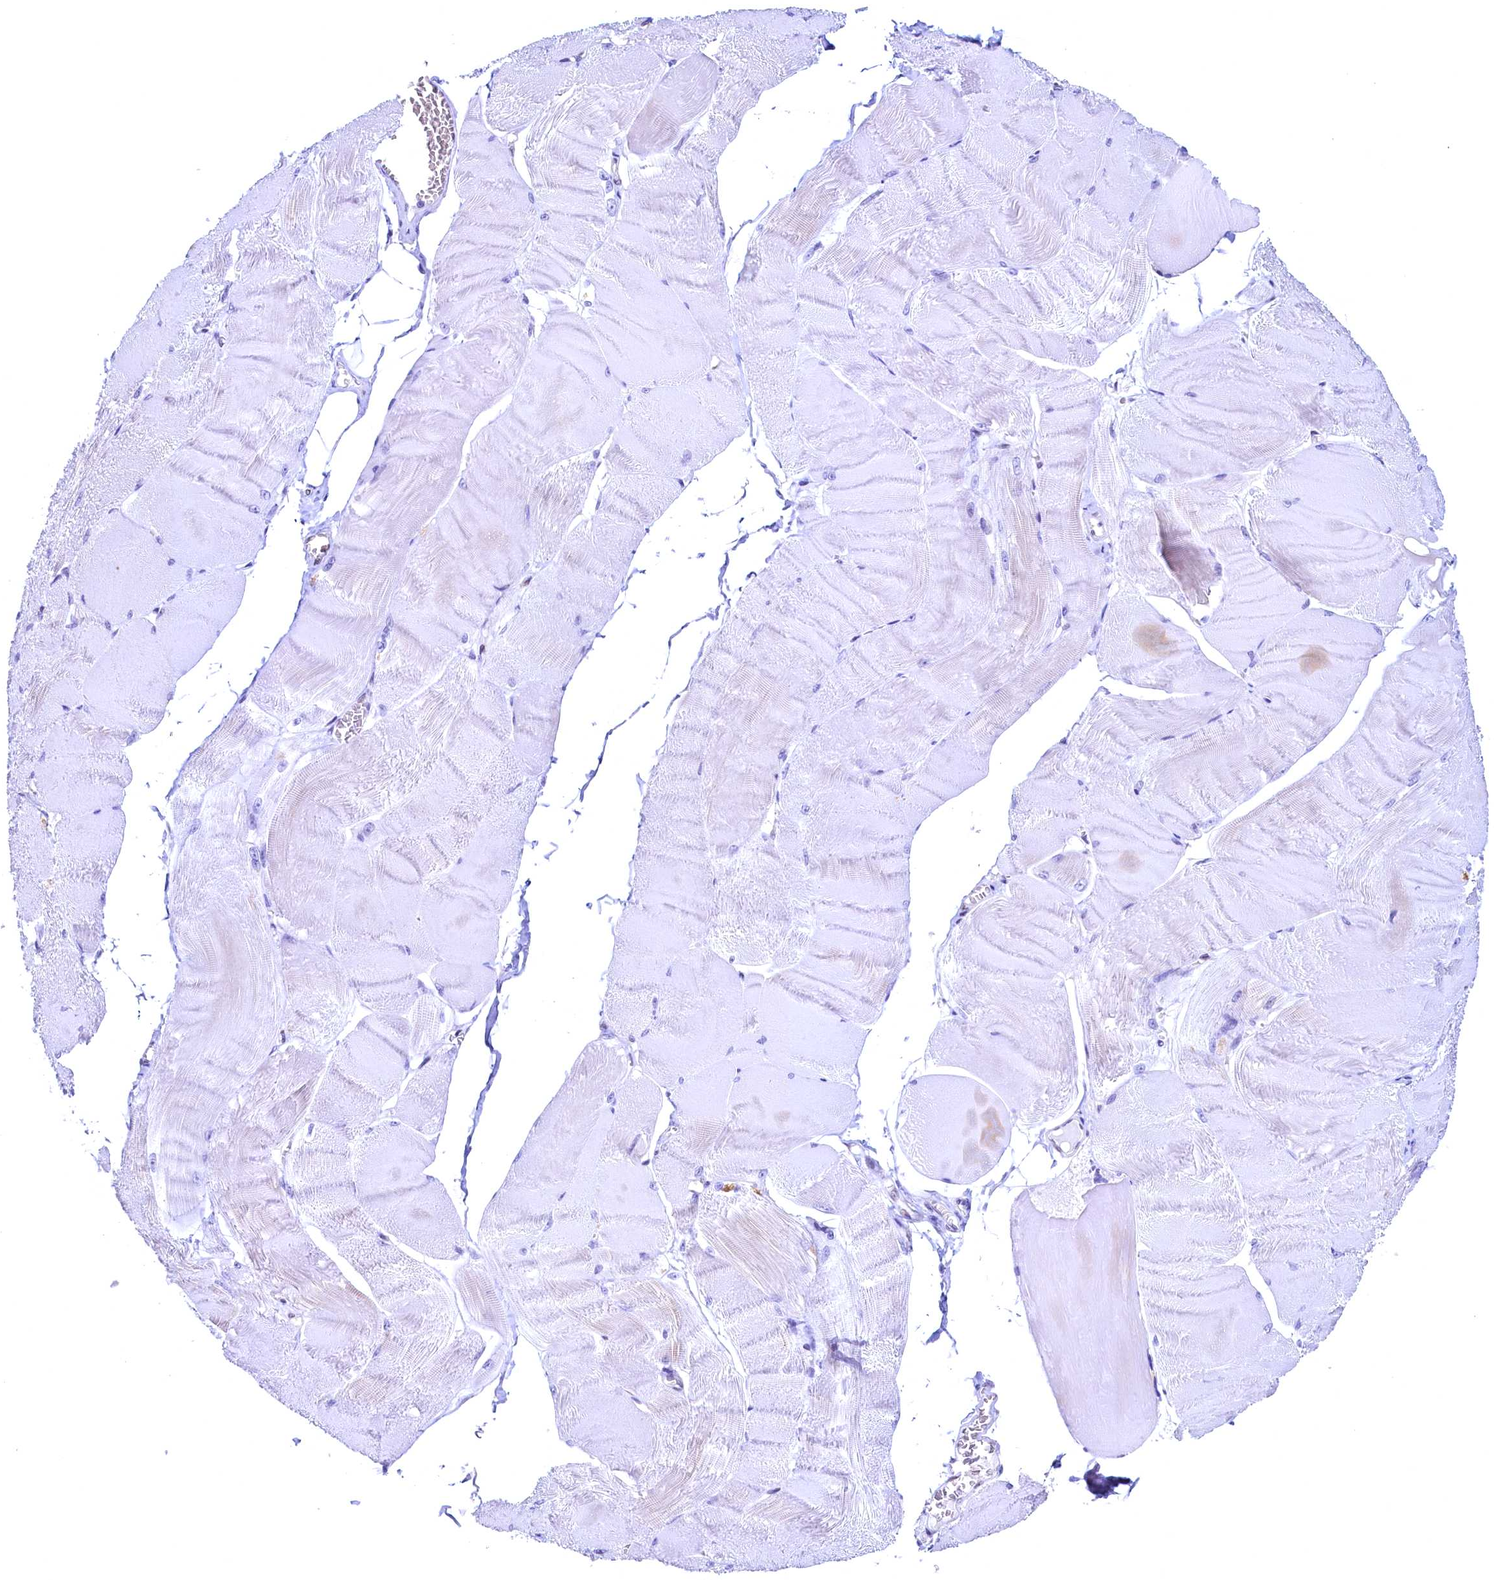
{"staining": {"intensity": "negative", "quantity": "none", "location": "none"}, "tissue": "skeletal muscle", "cell_type": "Myocytes", "image_type": "normal", "snomed": [{"axis": "morphology", "description": "Normal tissue, NOS"}, {"axis": "morphology", "description": "Basal cell carcinoma"}, {"axis": "topography", "description": "Skeletal muscle"}], "caption": "The histopathology image shows no staining of myocytes in benign skeletal muscle. (Immunohistochemistry (ihc), brightfield microscopy, high magnification).", "gene": "FLYWCH2", "patient": {"sex": "female", "age": 64}}